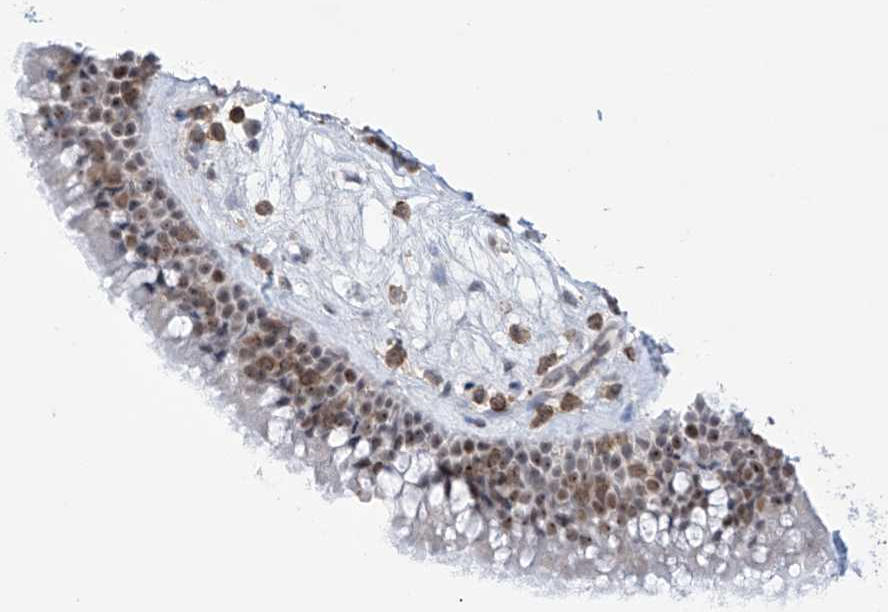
{"staining": {"intensity": "moderate", "quantity": ">75%", "location": "nuclear"}, "tissue": "nasopharynx", "cell_type": "Respiratory epithelial cells", "image_type": "normal", "snomed": [{"axis": "morphology", "description": "Normal tissue, NOS"}, {"axis": "topography", "description": "Nasopharynx"}], "caption": "An immunohistochemistry histopathology image of benign tissue is shown. Protein staining in brown shows moderate nuclear positivity in nasopharynx within respiratory epithelial cells.", "gene": "MSL3", "patient": {"sex": "male", "age": 64}}